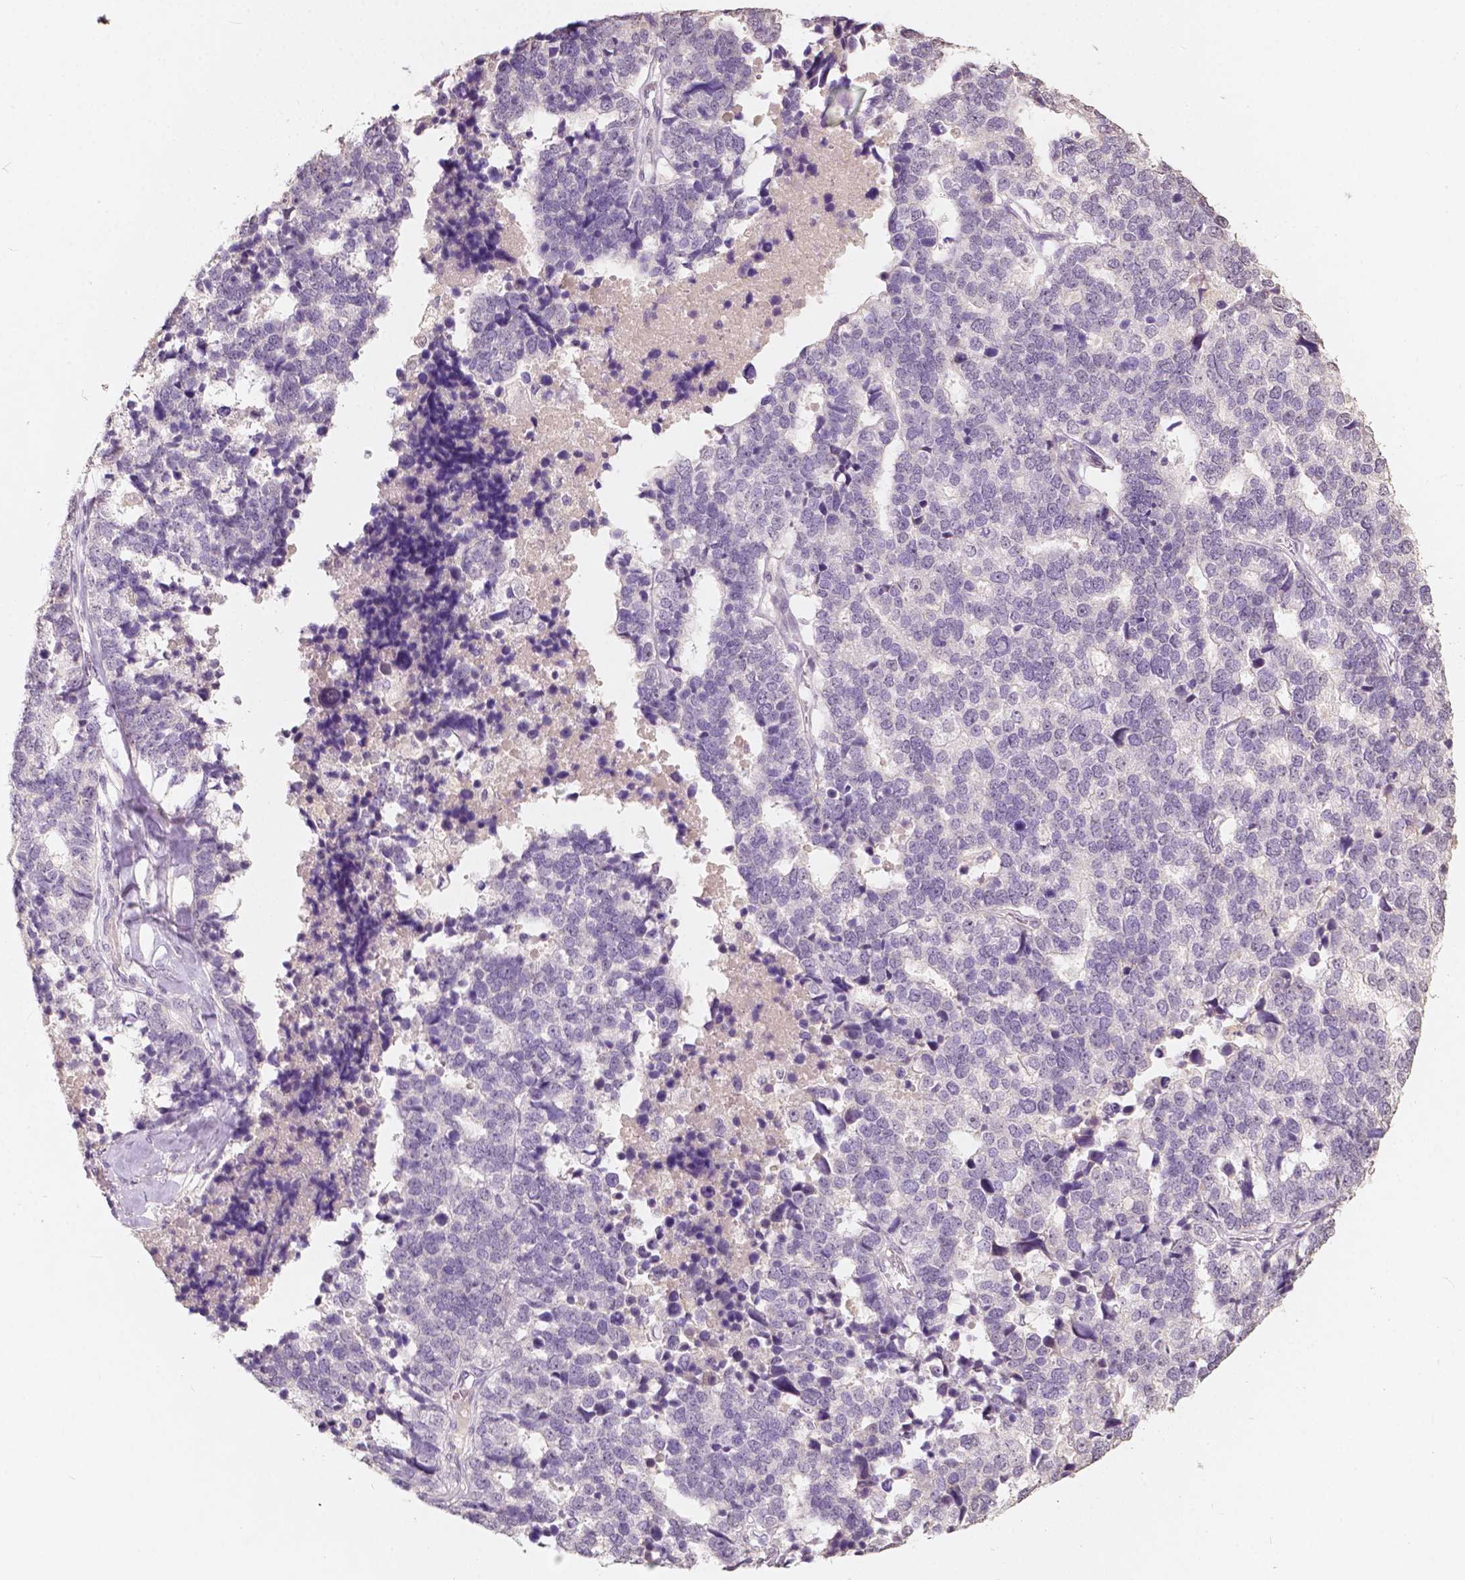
{"staining": {"intensity": "negative", "quantity": "none", "location": "none"}, "tissue": "stomach cancer", "cell_type": "Tumor cells", "image_type": "cancer", "snomed": [{"axis": "morphology", "description": "Adenocarcinoma, NOS"}, {"axis": "topography", "description": "Stomach"}], "caption": "Micrograph shows no protein positivity in tumor cells of stomach cancer (adenocarcinoma) tissue.", "gene": "SOX15", "patient": {"sex": "male", "age": 69}}